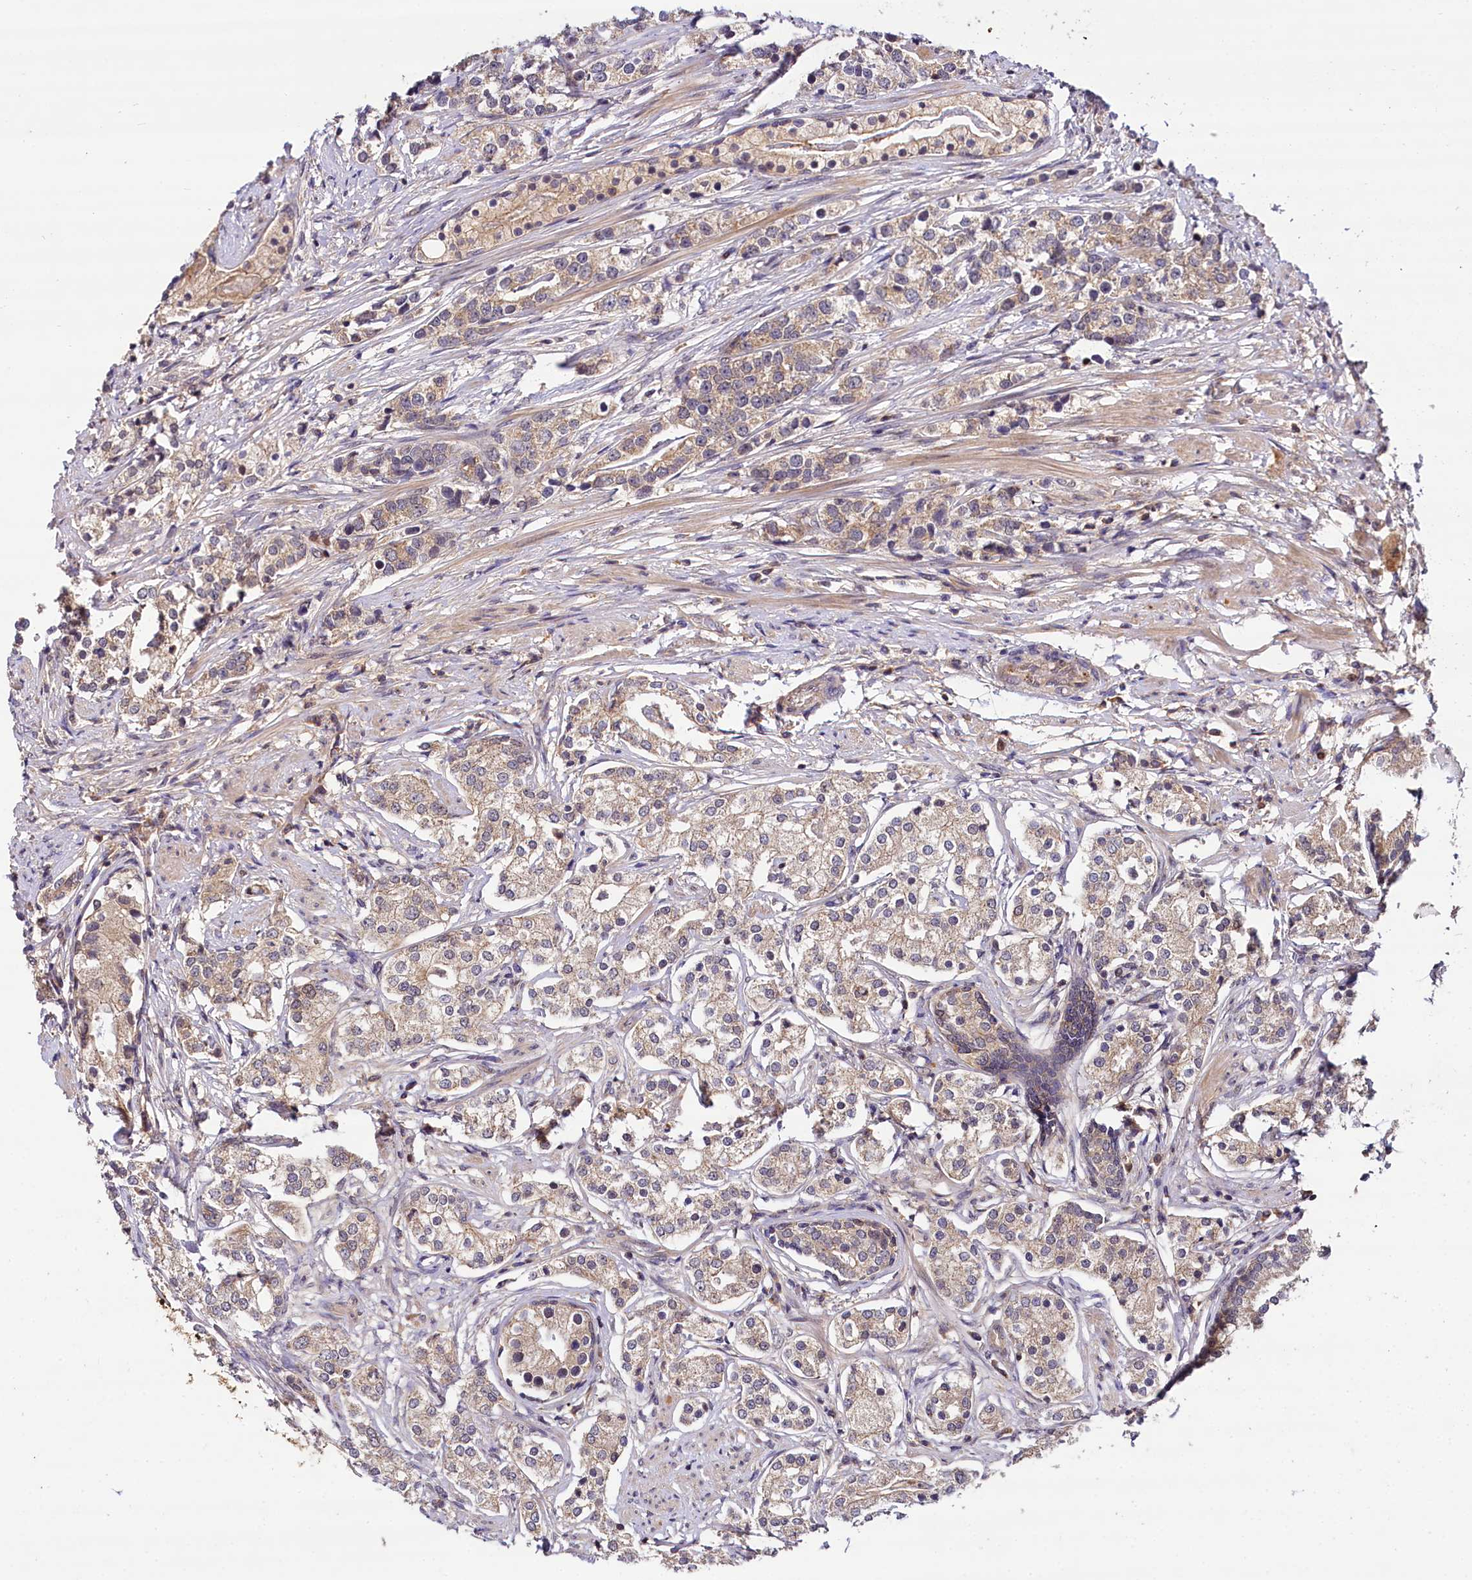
{"staining": {"intensity": "moderate", "quantity": "25%-75%", "location": "cytoplasmic/membranous"}, "tissue": "prostate cancer", "cell_type": "Tumor cells", "image_type": "cancer", "snomed": [{"axis": "morphology", "description": "Adenocarcinoma, High grade"}, {"axis": "topography", "description": "Prostate"}], "caption": "Approximately 25%-75% of tumor cells in human high-grade adenocarcinoma (prostate) demonstrate moderate cytoplasmic/membranous protein expression as visualized by brown immunohistochemical staining.", "gene": "TMEM39A", "patient": {"sex": "male", "age": 69}}